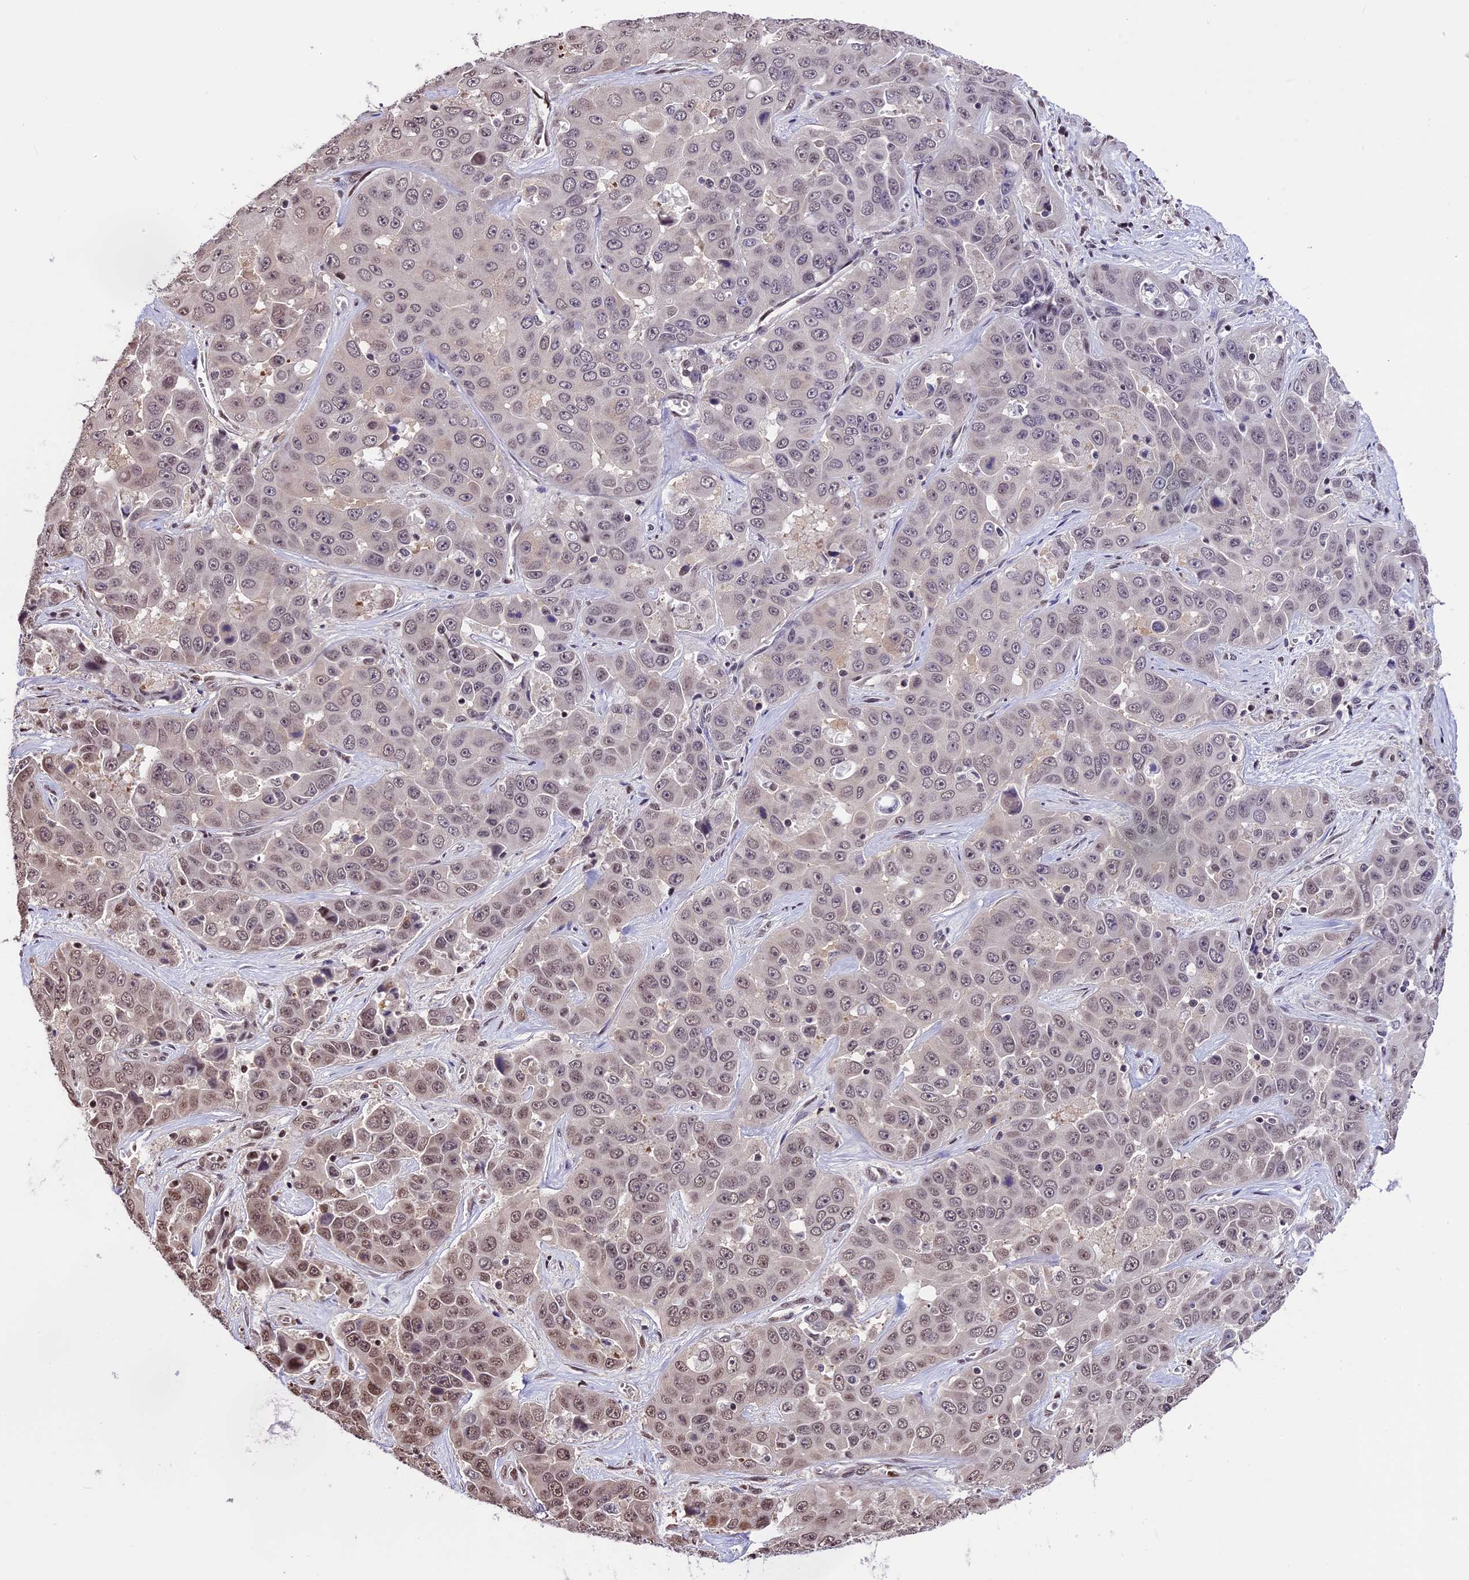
{"staining": {"intensity": "moderate", "quantity": "25%-75%", "location": "nuclear"}, "tissue": "liver cancer", "cell_type": "Tumor cells", "image_type": "cancer", "snomed": [{"axis": "morphology", "description": "Cholangiocarcinoma"}, {"axis": "topography", "description": "Liver"}], "caption": "There is medium levels of moderate nuclear staining in tumor cells of liver cholangiocarcinoma, as demonstrated by immunohistochemical staining (brown color).", "gene": "POLR3E", "patient": {"sex": "female", "age": 52}}